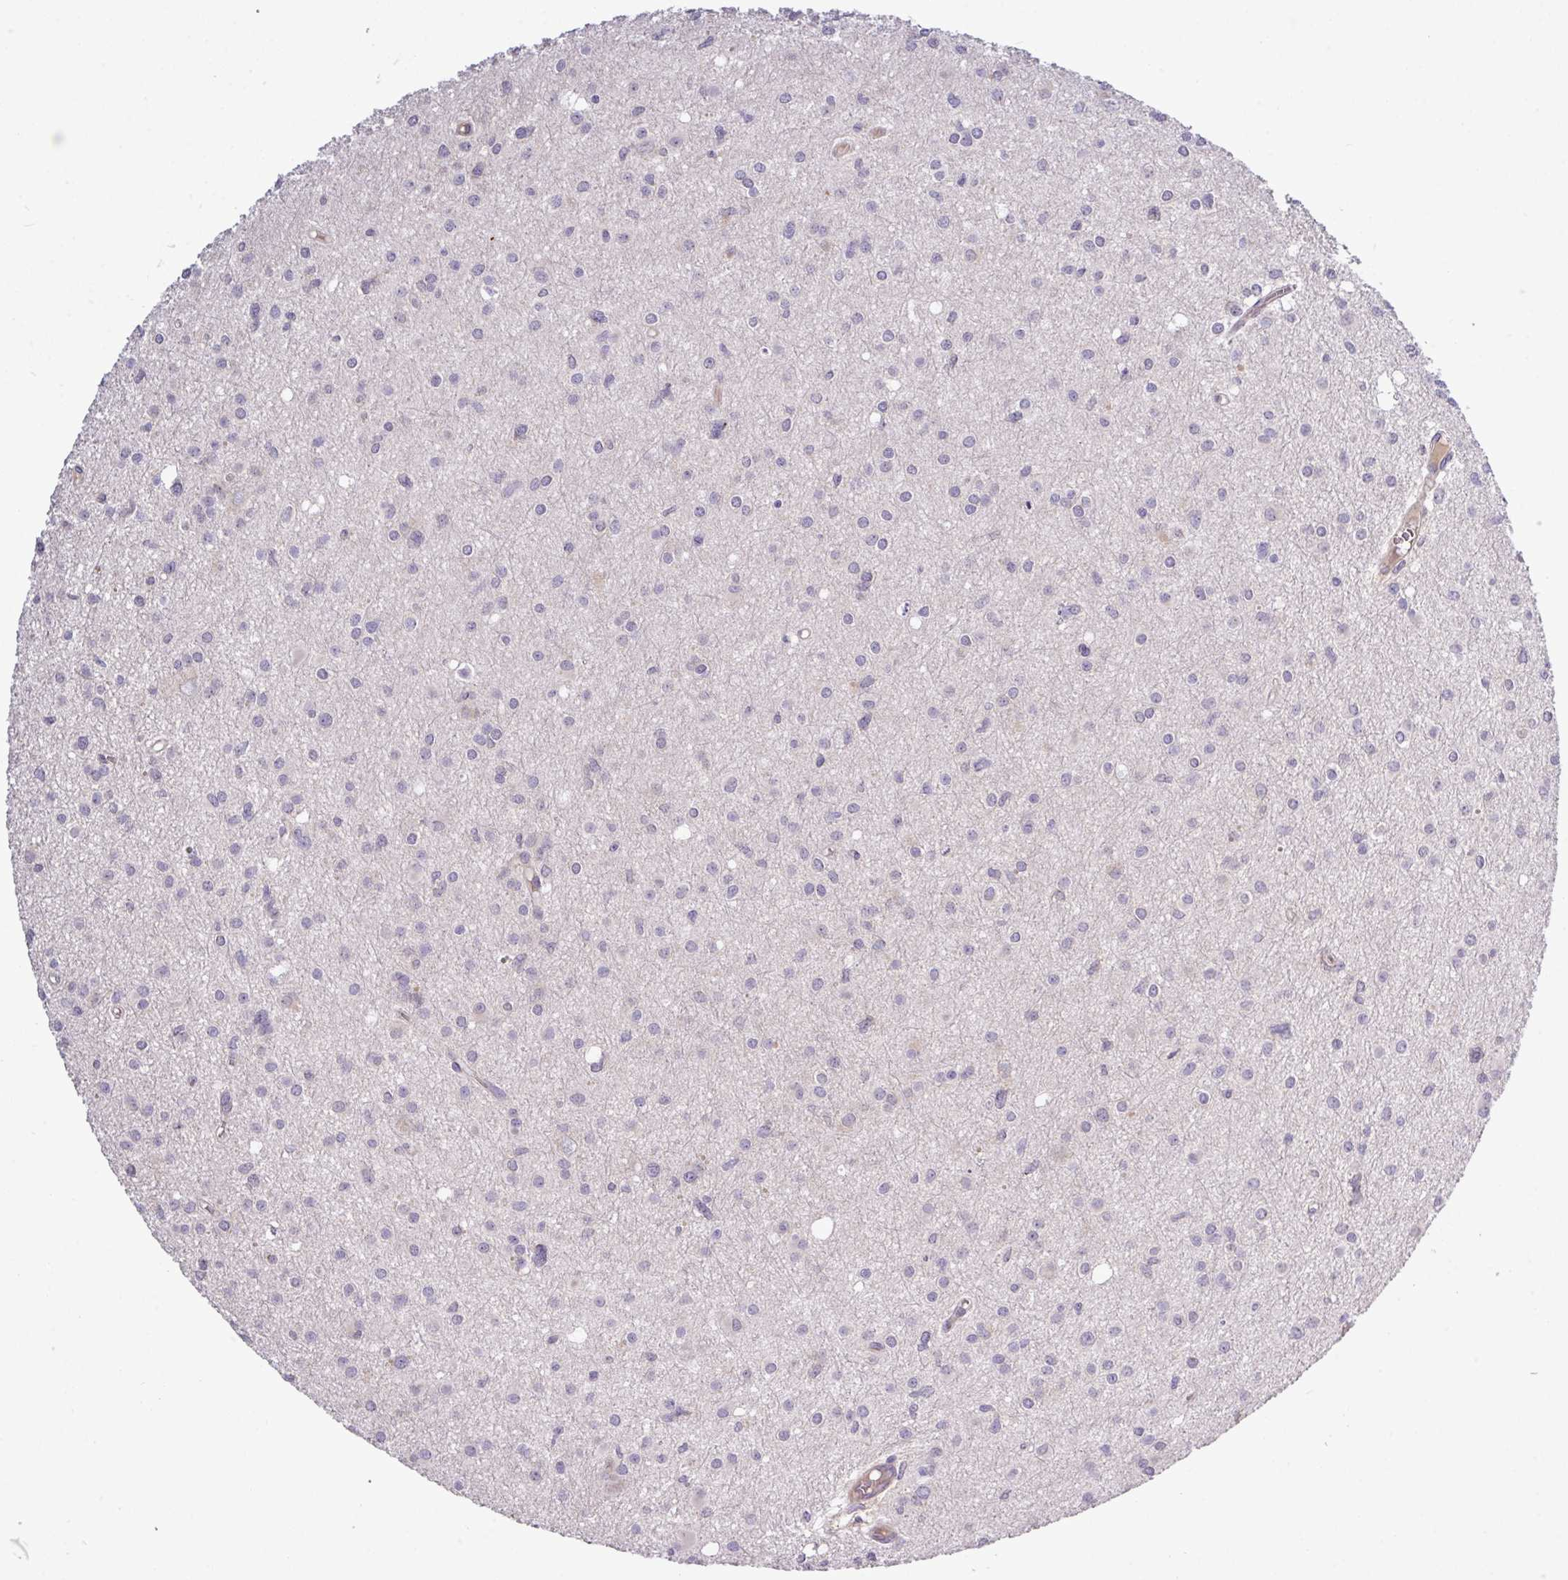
{"staining": {"intensity": "negative", "quantity": "none", "location": "none"}, "tissue": "glioma", "cell_type": "Tumor cells", "image_type": "cancer", "snomed": [{"axis": "morphology", "description": "Glioma, malignant, High grade"}, {"axis": "topography", "description": "Brain"}], "caption": "A histopathology image of malignant glioma (high-grade) stained for a protein displays no brown staining in tumor cells.", "gene": "TMEM62", "patient": {"sex": "male", "age": 23}}